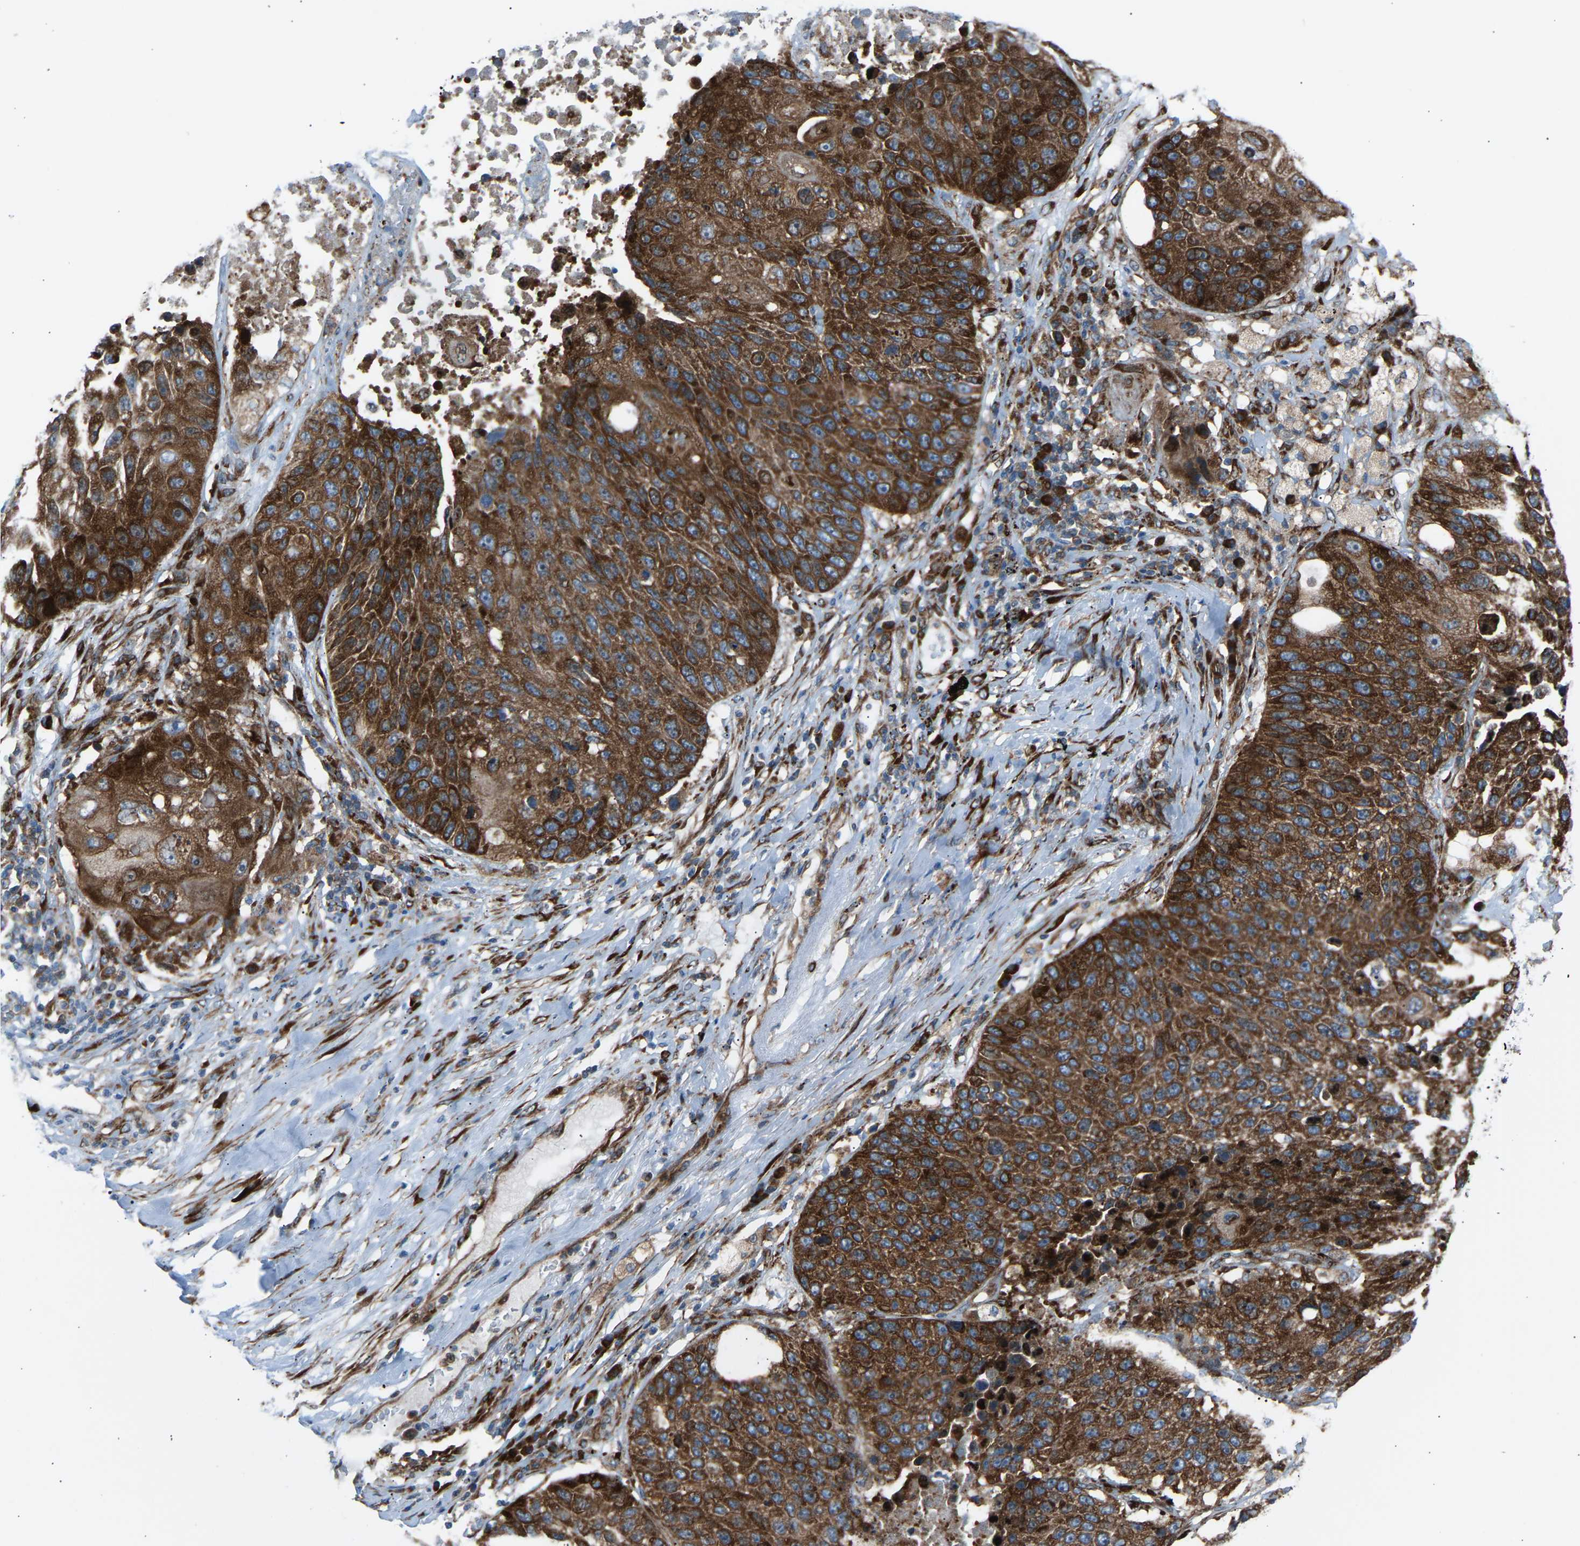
{"staining": {"intensity": "strong", "quantity": ">75%", "location": "cytoplasmic/membranous"}, "tissue": "lung cancer", "cell_type": "Tumor cells", "image_type": "cancer", "snomed": [{"axis": "morphology", "description": "Squamous cell carcinoma, NOS"}, {"axis": "topography", "description": "Lung"}], "caption": "Squamous cell carcinoma (lung) stained for a protein exhibits strong cytoplasmic/membranous positivity in tumor cells.", "gene": "VPS41", "patient": {"sex": "male", "age": 61}}